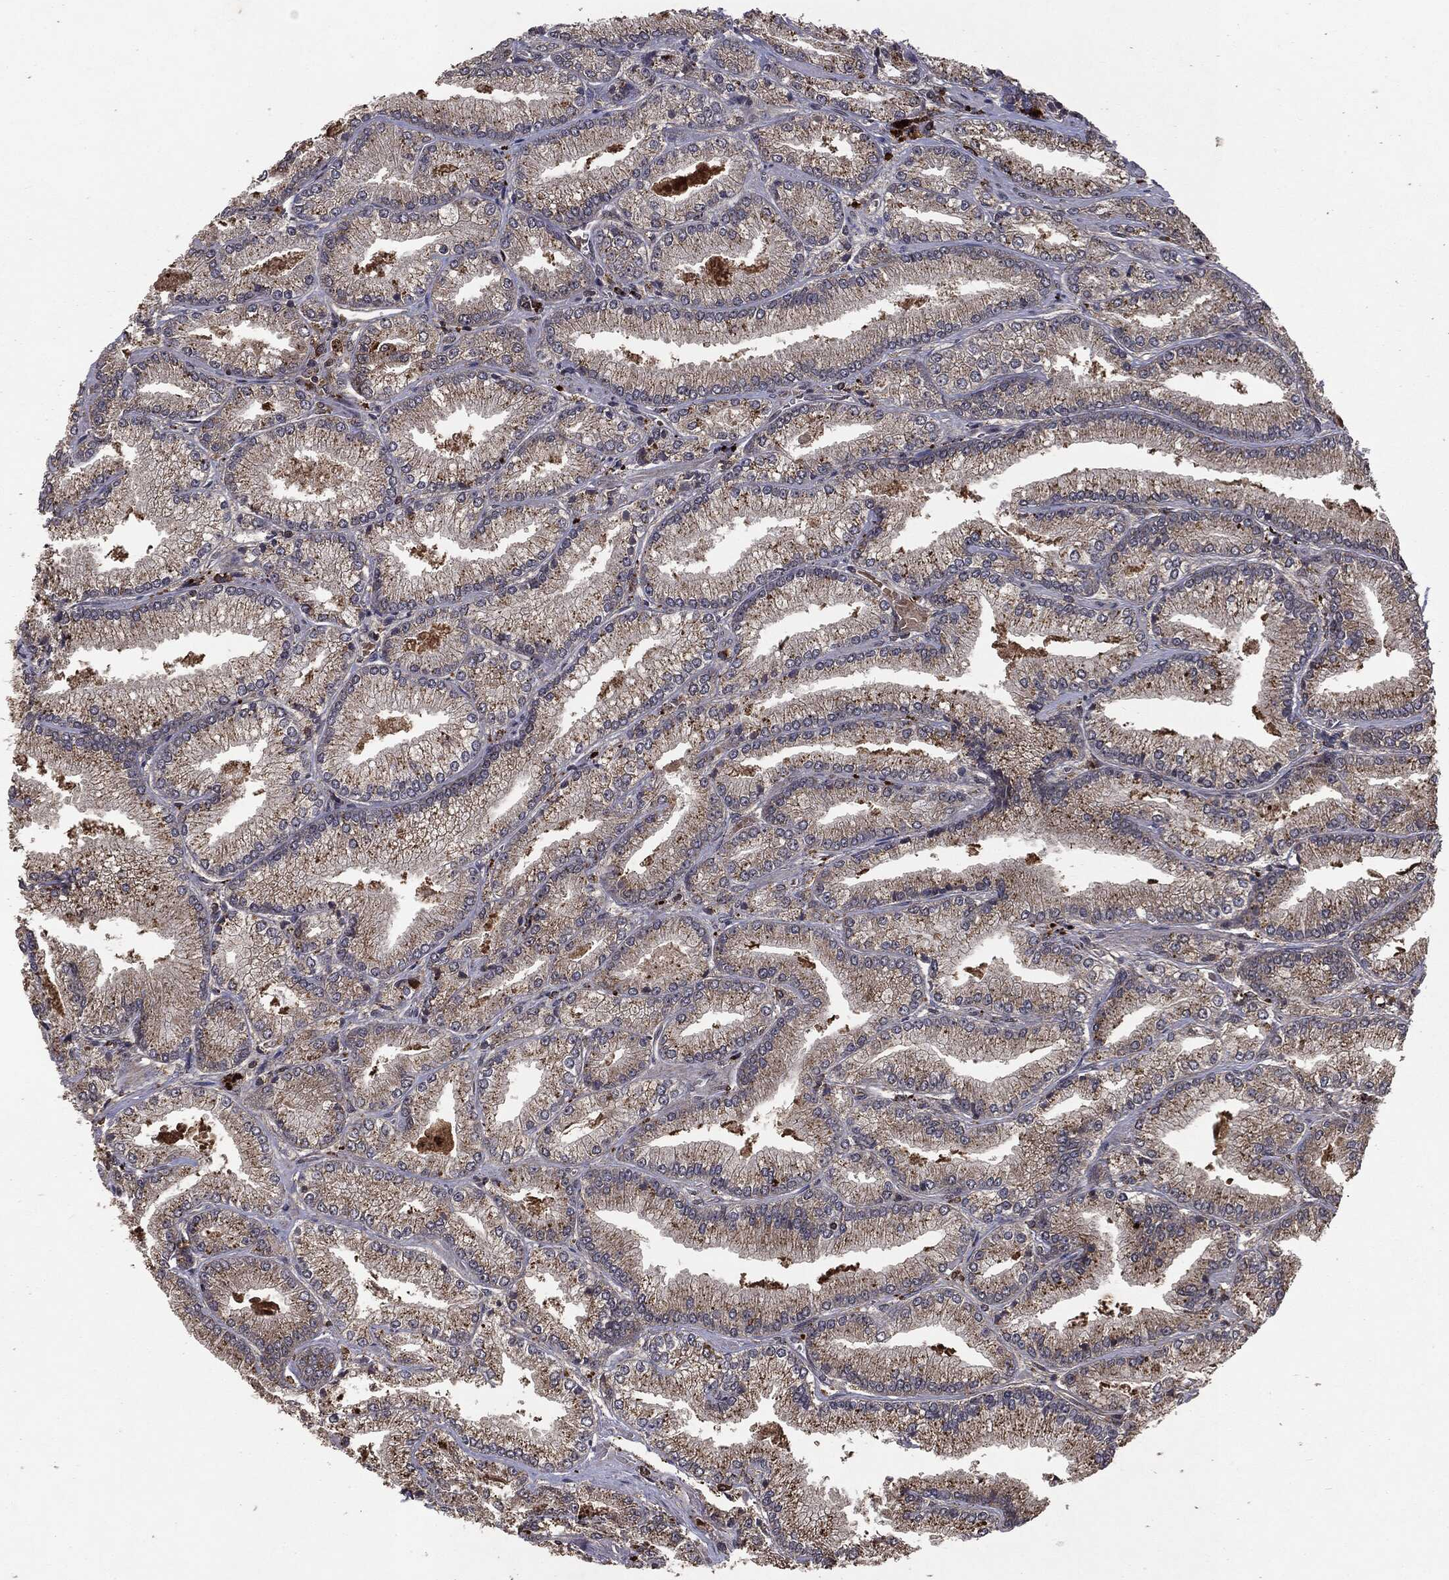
{"staining": {"intensity": "negative", "quantity": "none", "location": "none"}, "tissue": "prostate cancer", "cell_type": "Tumor cells", "image_type": "cancer", "snomed": [{"axis": "morphology", "description": "Adenocarcinoma, Low grade"}, {"axis": "topography", "description": "Prostate"}], "caption": "Immunohistochemical staining of prostate cancer (adenocarcinoma (low-grade)) displays no significant expression in tumor cells.", "gene": "MTOR", "patient": {"sex": "male", "age": 67}}